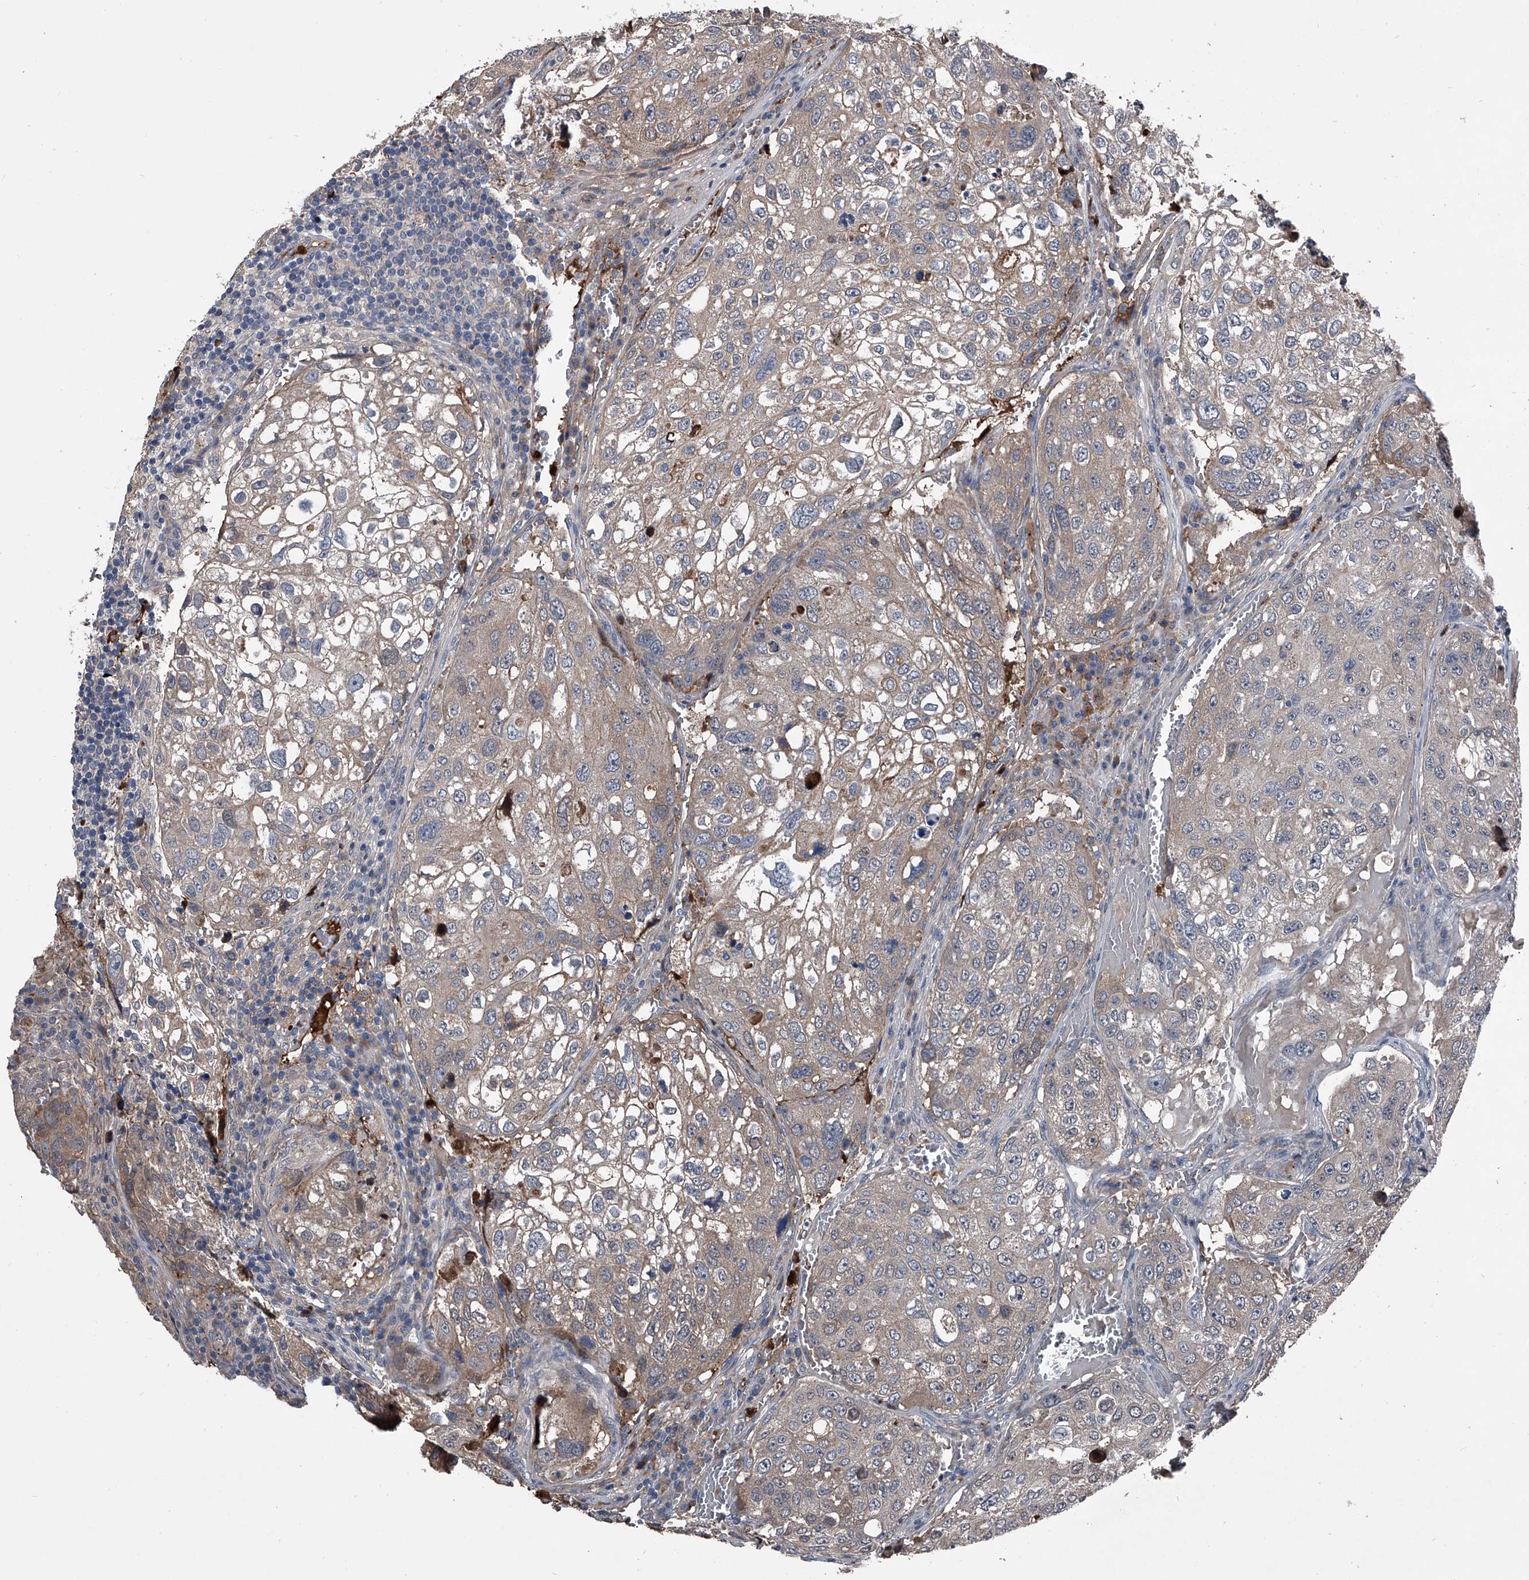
{"staining": {"intensity": "weak", "quantity": "<25%", "location": "cytoplasmic/membranous"}, "tissue": "urothelial cancer", "cell_type": "Tumor cells", "image_type": "cancer", "snomed": [{"axis": "morphology", "description": "Urothelial carcinoma, High grade"}, {"axis": "topography", "description": "Lymph node"}, {"axis": "topography", "description": "Urinary bladder"}], "caption": "High power microscopy image of an immunohistochemistry (IHC) micrograph of urothelial cancer, revealing no significant positivity in tumor cells.", "gene": "KIF13A", "patient": {"sex": "male", "age": 51}}